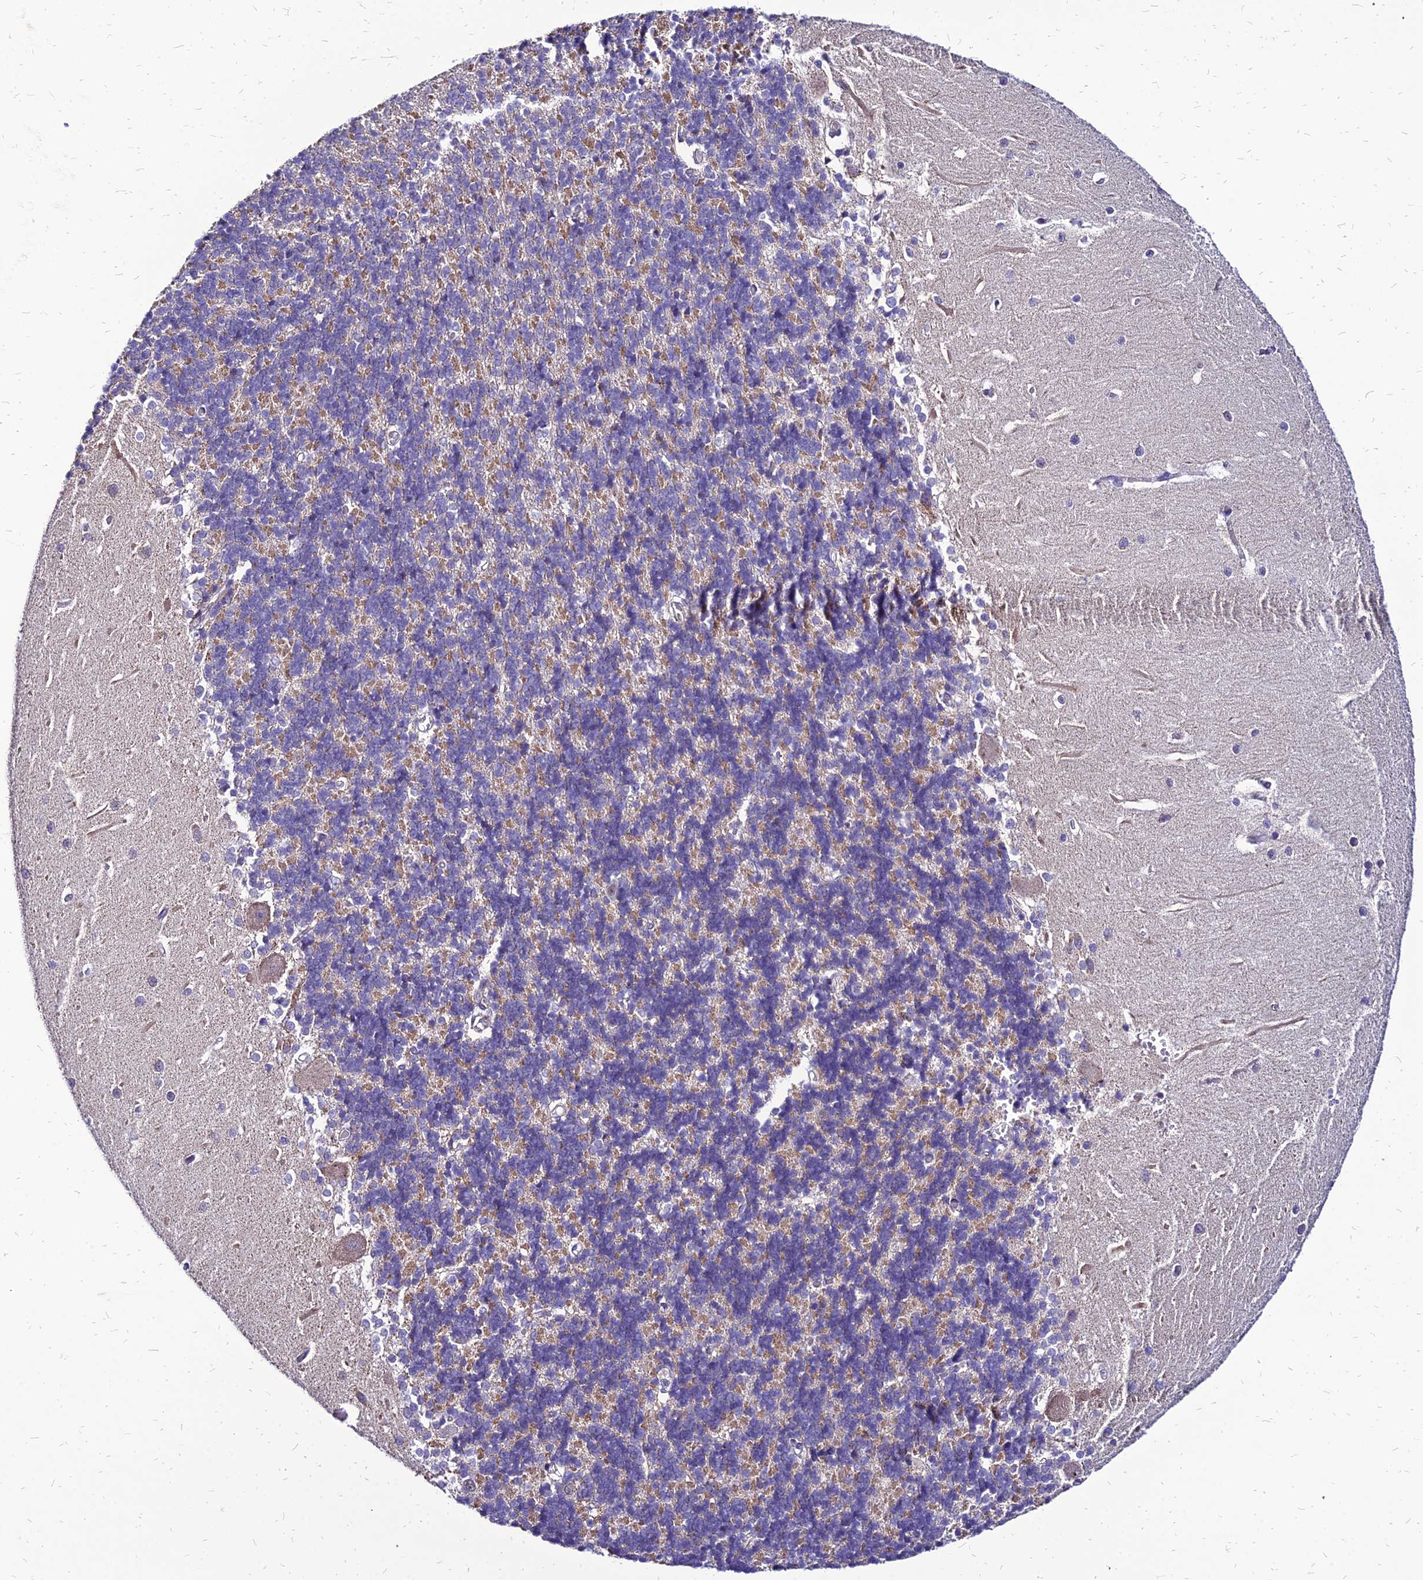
{"staining": {"intensity": "weak", "quantity": "<25%", "location": "cytoplasmic/membranous"}, "tissue": "cerebellum", "cell_type": "Cells in granular layer", "image_type": "normal", "snomed": [{"axis": "morphology", "description": "Normal tissue, NOS"}, {"axis": "topography", "description": "Cerebellum"}], "caption": "IHC histopathology image of normal cerebellum stained for a protein (brown), which displays no expression in cells in granular layer.", "gene": "YEATS2", "patient": {"sex": "male", "age": 37}}